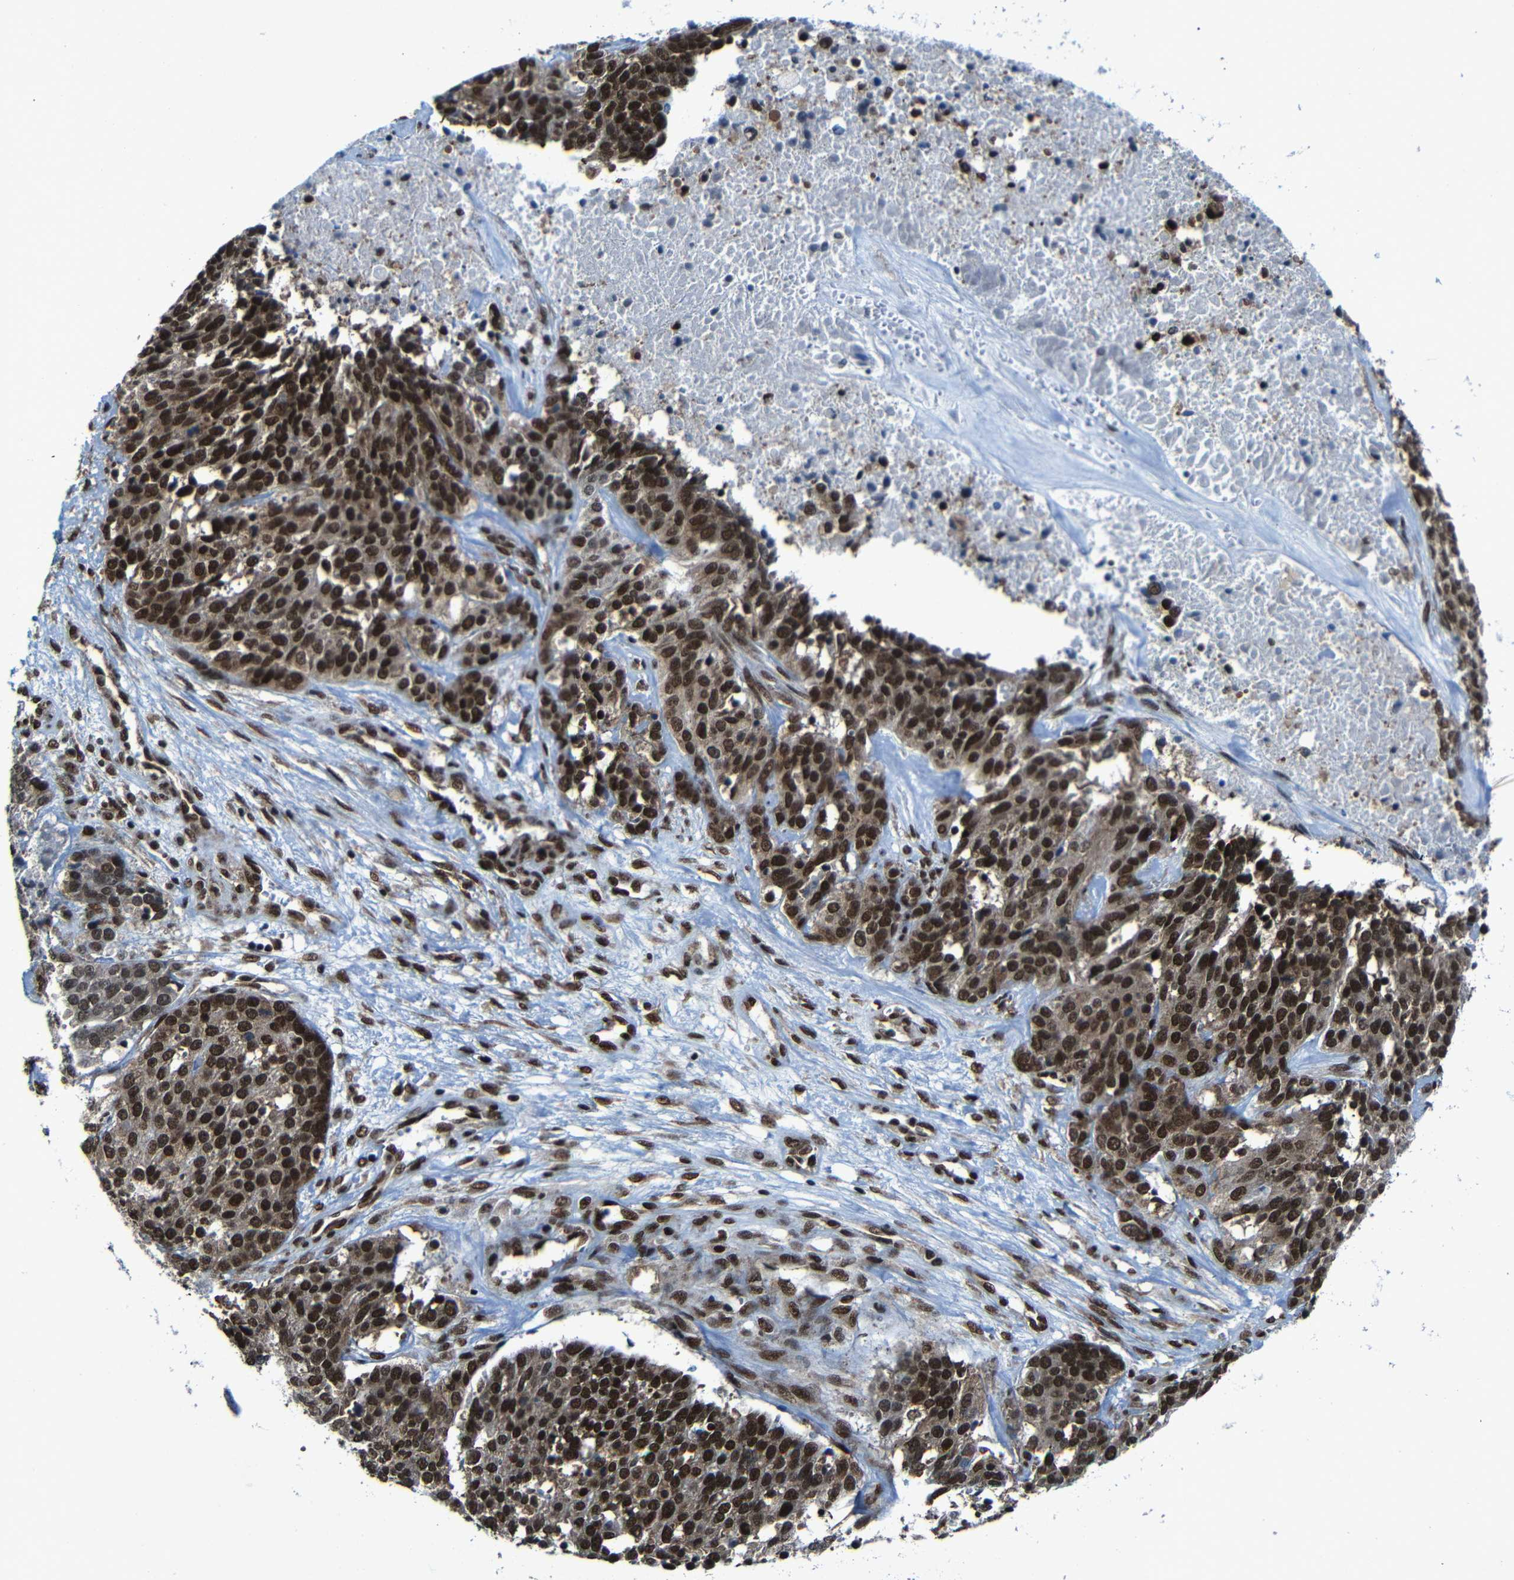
{"staining": {"intensity": "strong", "quantity": ">75%", "location": "cytoplasmic/membranous,nuclear"}, "tissue": "ovarian cancer", "cell_type": "Tumor cells", "image_type": "cancer", "snomed": [{"axis": "morphology", "description": "Cystadenocarcinoma, serous, NOS"}, {"axis": "topography", "description": "Ovary"}], "caption": "A photomicrograph showing strong cytoplasmic/membranous and nuclear positivity in about >75% of tumor cells in ovarian cancer (serous cystadenocarcinoma), as visualized by brown immunohistochemical staining.", "gene": "PTBP1", "patient": {"sex": "female", "age": 44}}